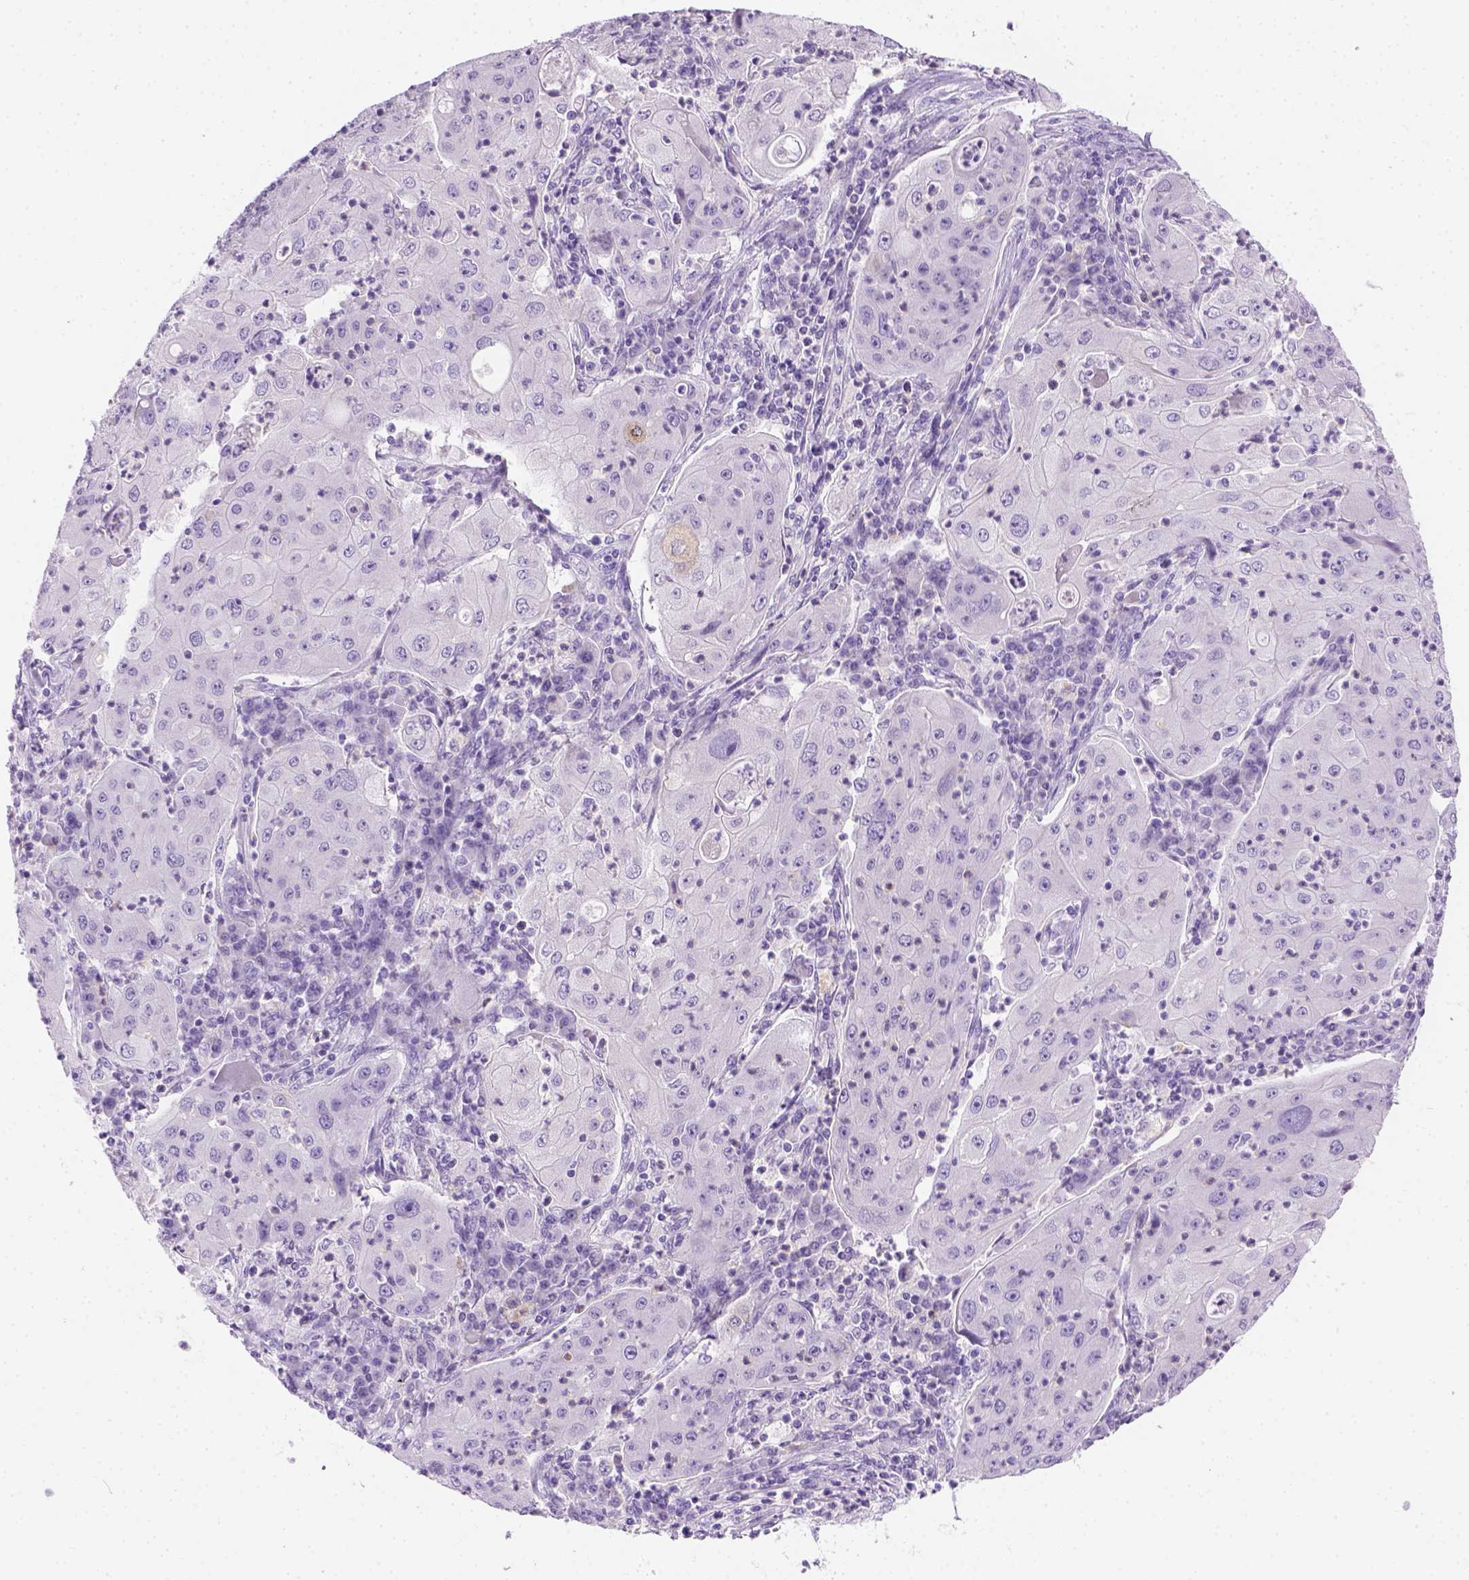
{"staining": {"intensity": "negative", "quantity": "none", "location": "none"}, "tissue": "lung cancer", "cell_type": "Tumor cells", "image_type": "cancer", "snomed": [{"axis": "morphology", "description": "Squamous cell carcinoma, NOS"}, {"axis": "topography", "description": "Lung"}], "caption": "An image of lung squamous cell carcinoma stained for a protein reveals no brown staining in tumor cells.", "gene": "TMEM38A", "patient": {"sex": "female", "age": 59}}